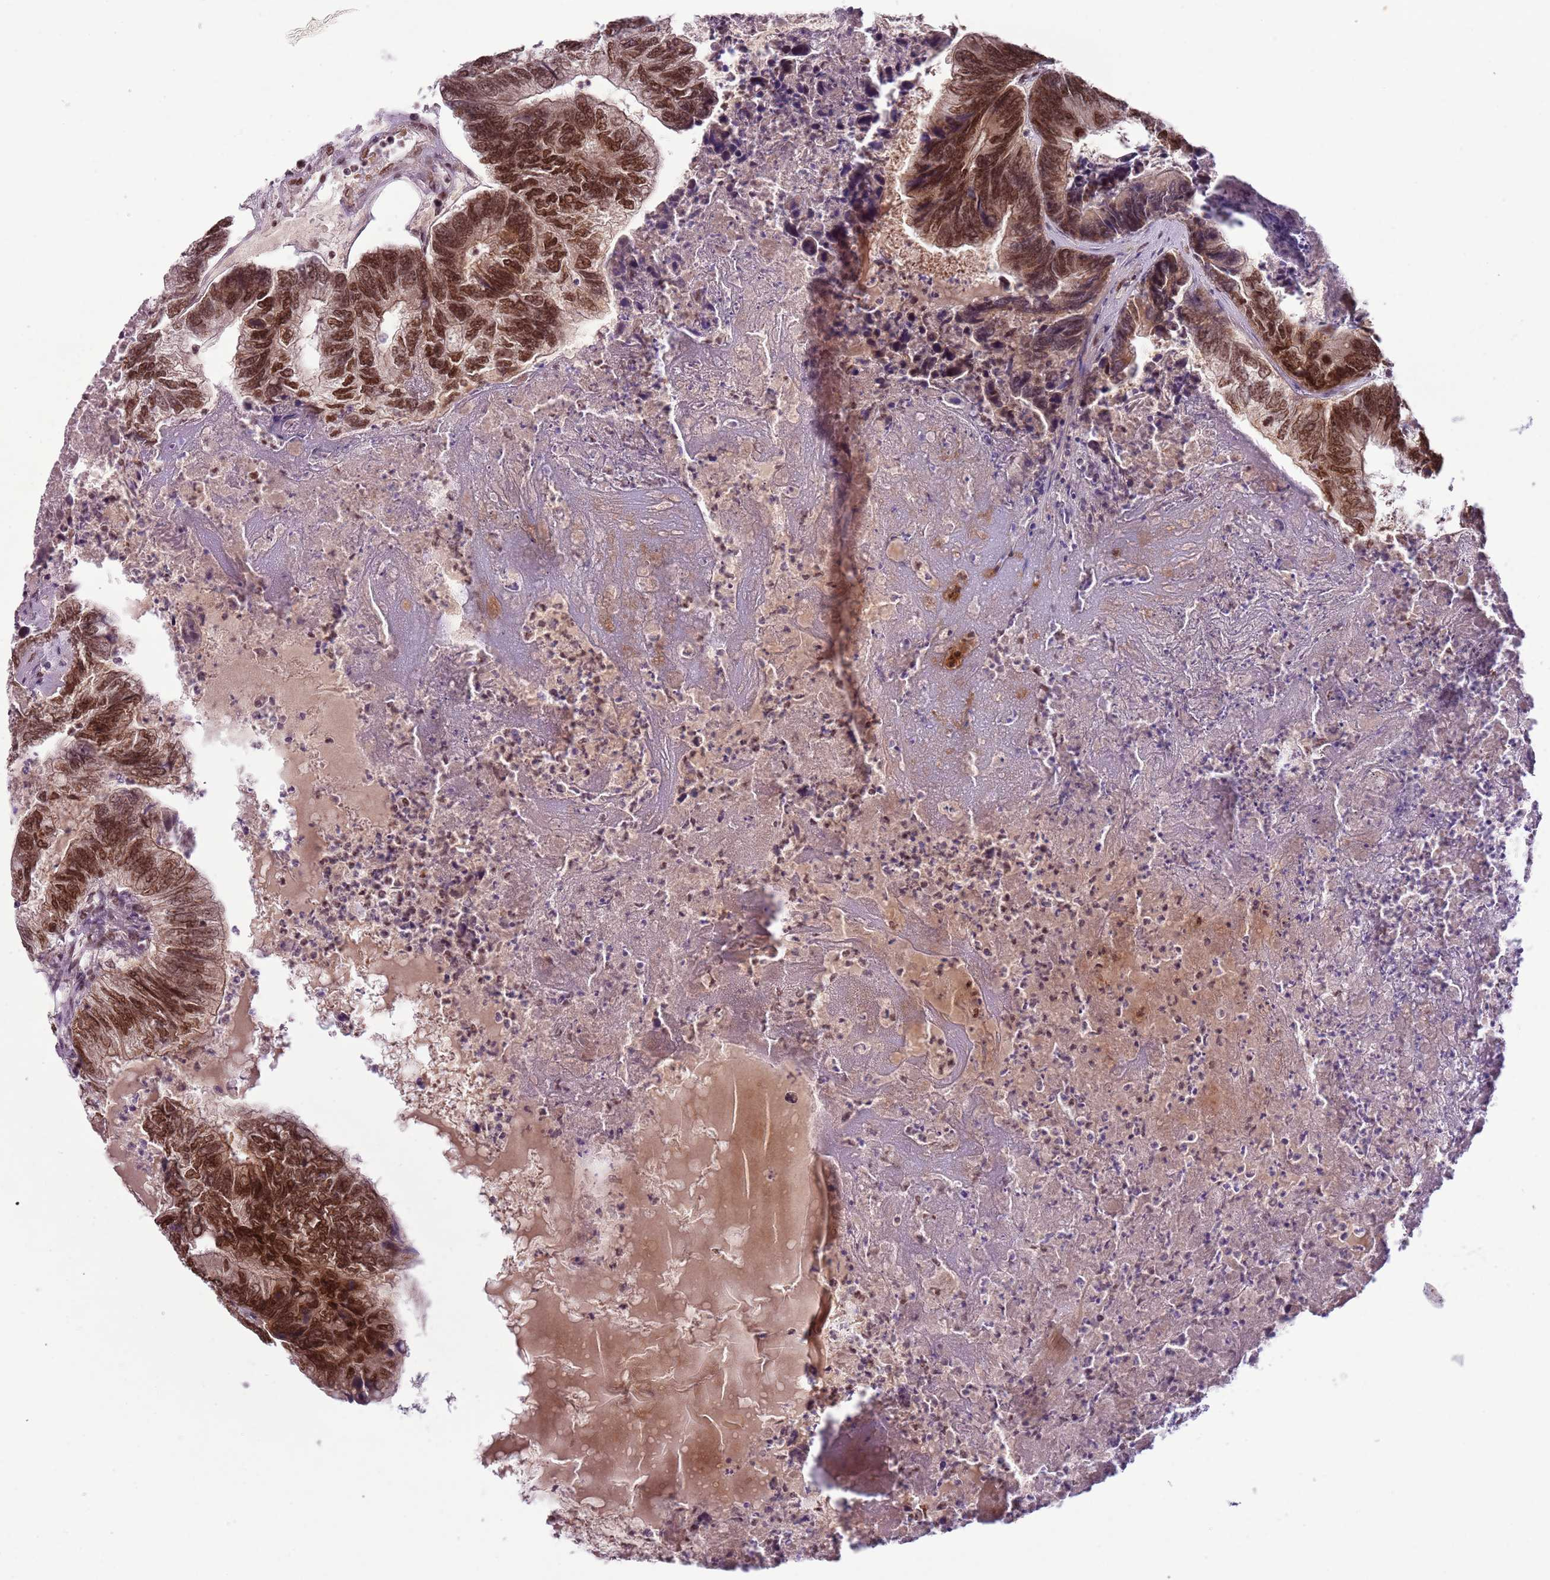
{"staining": {"intensity": "strong", "quantity": ">75%", "location": "nuclear"}, "tissue": "colorectal cancer", "cell_type": "Tumor cells", "image_type": "cancer", "snomed": [{"axis": "morphology", "description": "Adenocarcinoma, NOS"}, {"axis": "topography", "description": "Colon"}], "caption": "Tumor cells display high levels of strong nuclear expression in about >75% of cells in human colorectal cancer (adenocarcinoma).", "gene": "FAM120AOS", "patient": {"sex": "female", "age": 67}}